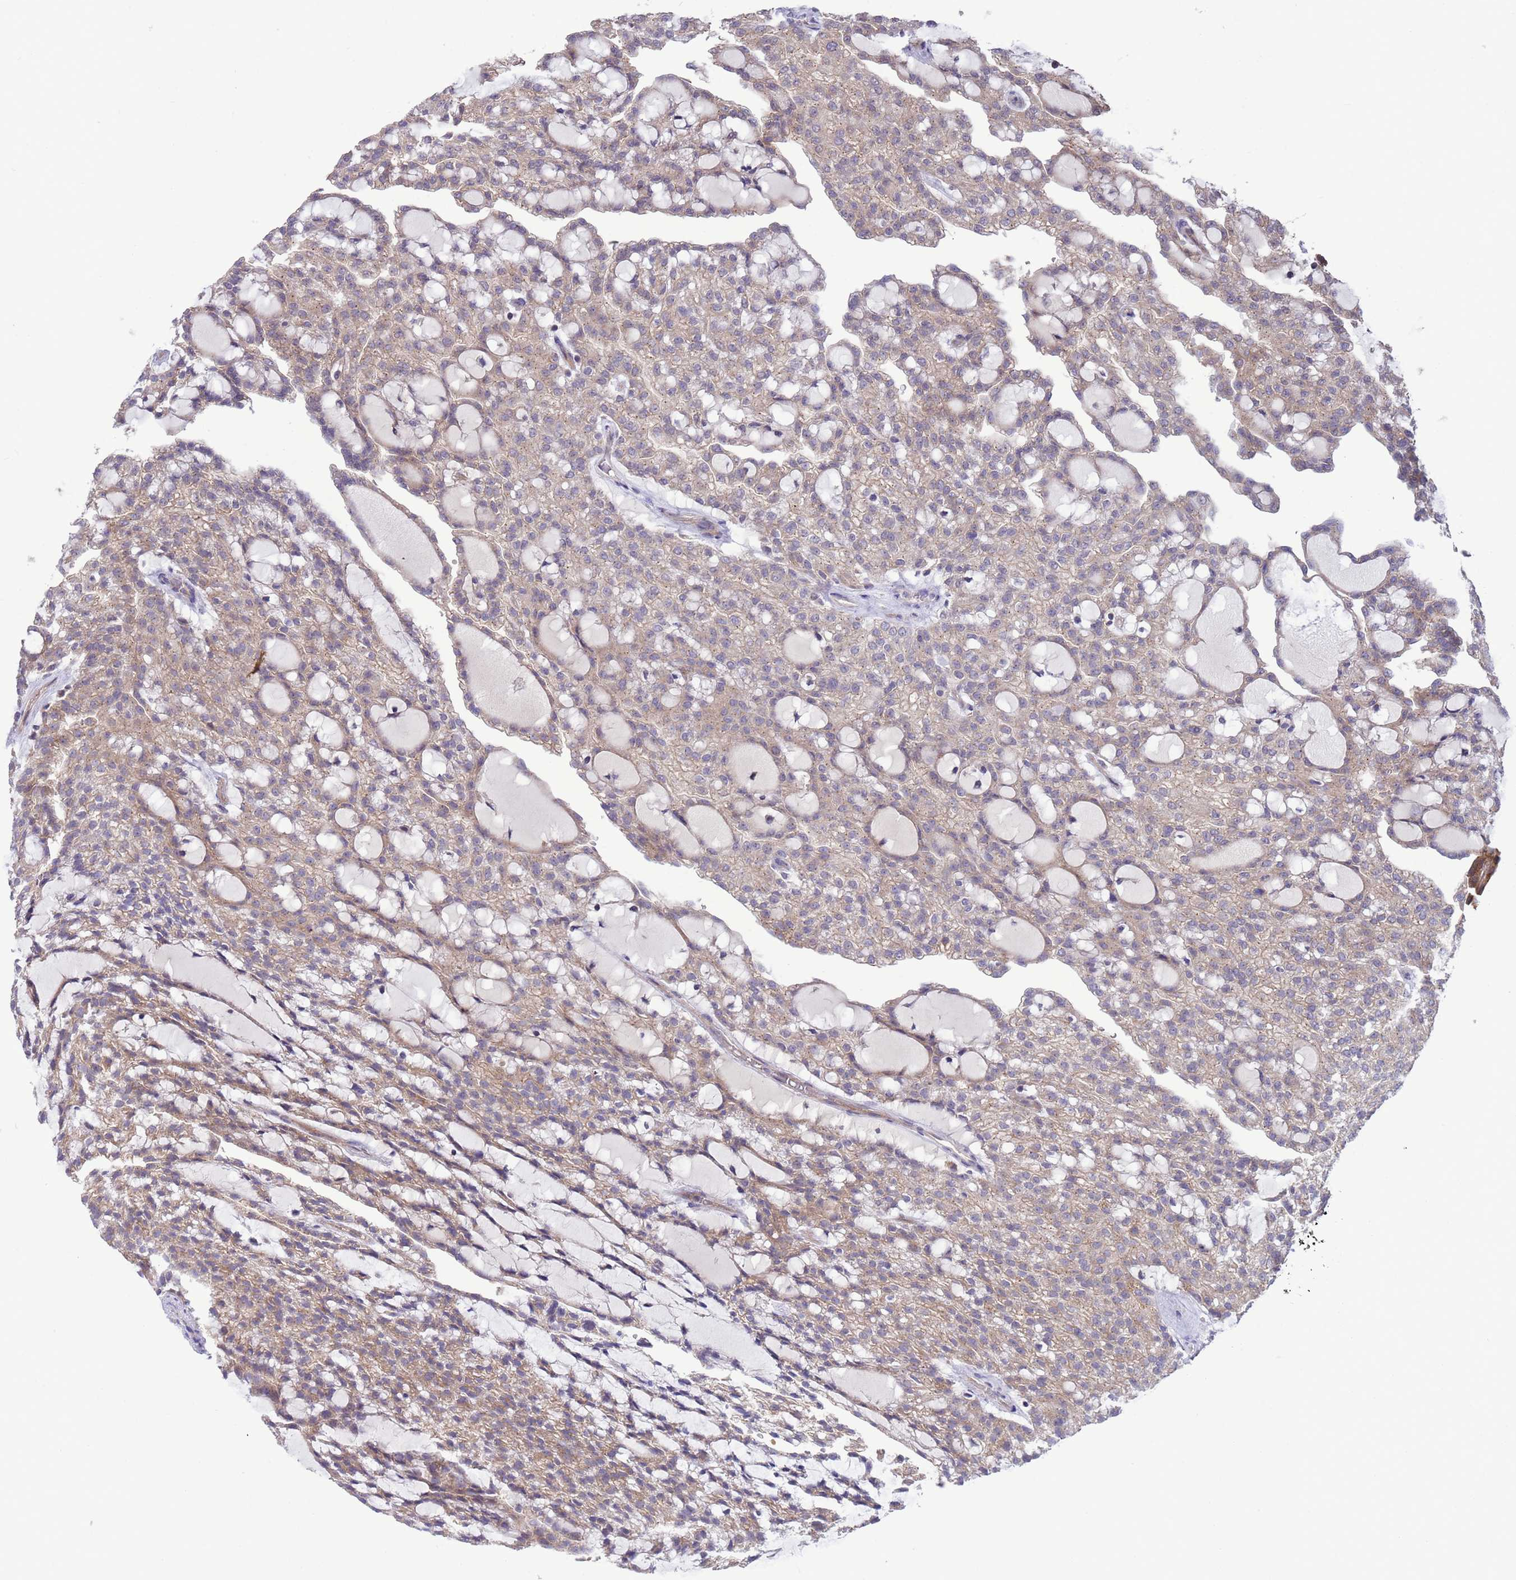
{"staining": {"intensity": "moderate", "quantity": "25%-75%", "location": "cytoplasmic/membranous"}, "tissue": "renal cancer", "cell_type": "Tumor cells", "image_type": "cancer", "snomed": [{"axis": "morphology", "description": "Adenocarcinoma, NOS"}, {"axis": "topography", "description": "Kidney"}], "caption": "Immunohistochemistry image of renal cancer (adenocarcinoma) stained for a protein (brown), which displays medium levels of moderate cytoplasmic/membranous staining in approximately 25%-75% of tumor cells.", "gene": "GJA10", "patient": {"sex": "male", "age": 63}}